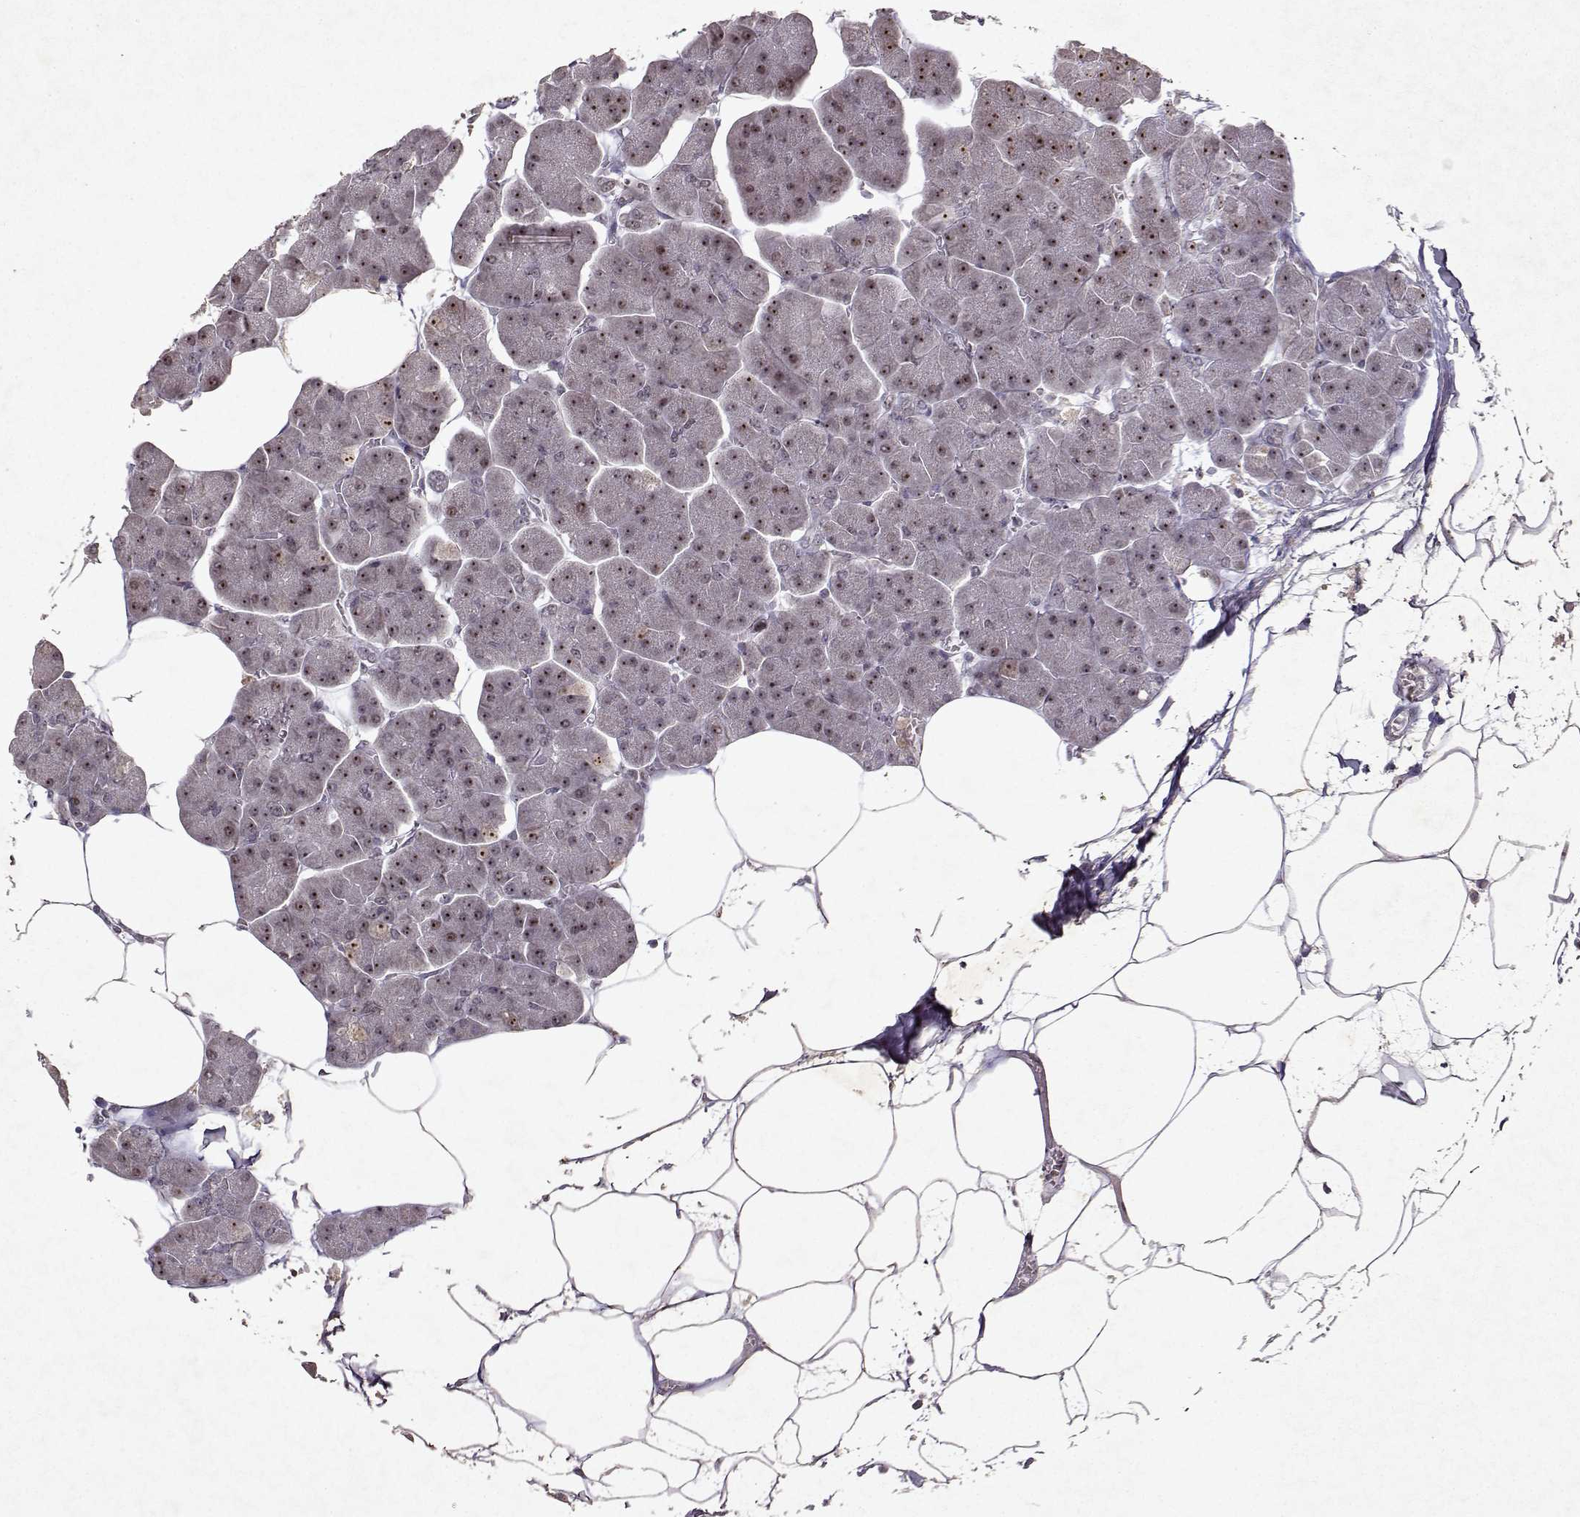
{"staining": {"intensity": "weak", "quantity": ">75%", "location": "nuclear"}, "tissue": "pancreas", "cell_type": "Exocrine glandular cells", "image_type": "normal", "snomed": [{"axis": "morphology", "description": "Normal tissue, NOS"}, {"axis": "topography", "description": "Adipose tissue"}, {"axis": "topography", "description": "Pancreas"}, {"axis": "topography", "description": "Peripheral nerve tissue"}], "caption": "Pancreas stained with immunohistochemistry (IHC) displays weak nuclear staining in approximately >75% of exocrine glandular cells. The staining is performed using DAB (3,3'-diaminobenzidine) brown chromogen to label protein expression. The nuclei are counter-stained blue using hematoxylin.", "gene": "DDX56", "patient": {"sex": "female", "age": 58}}